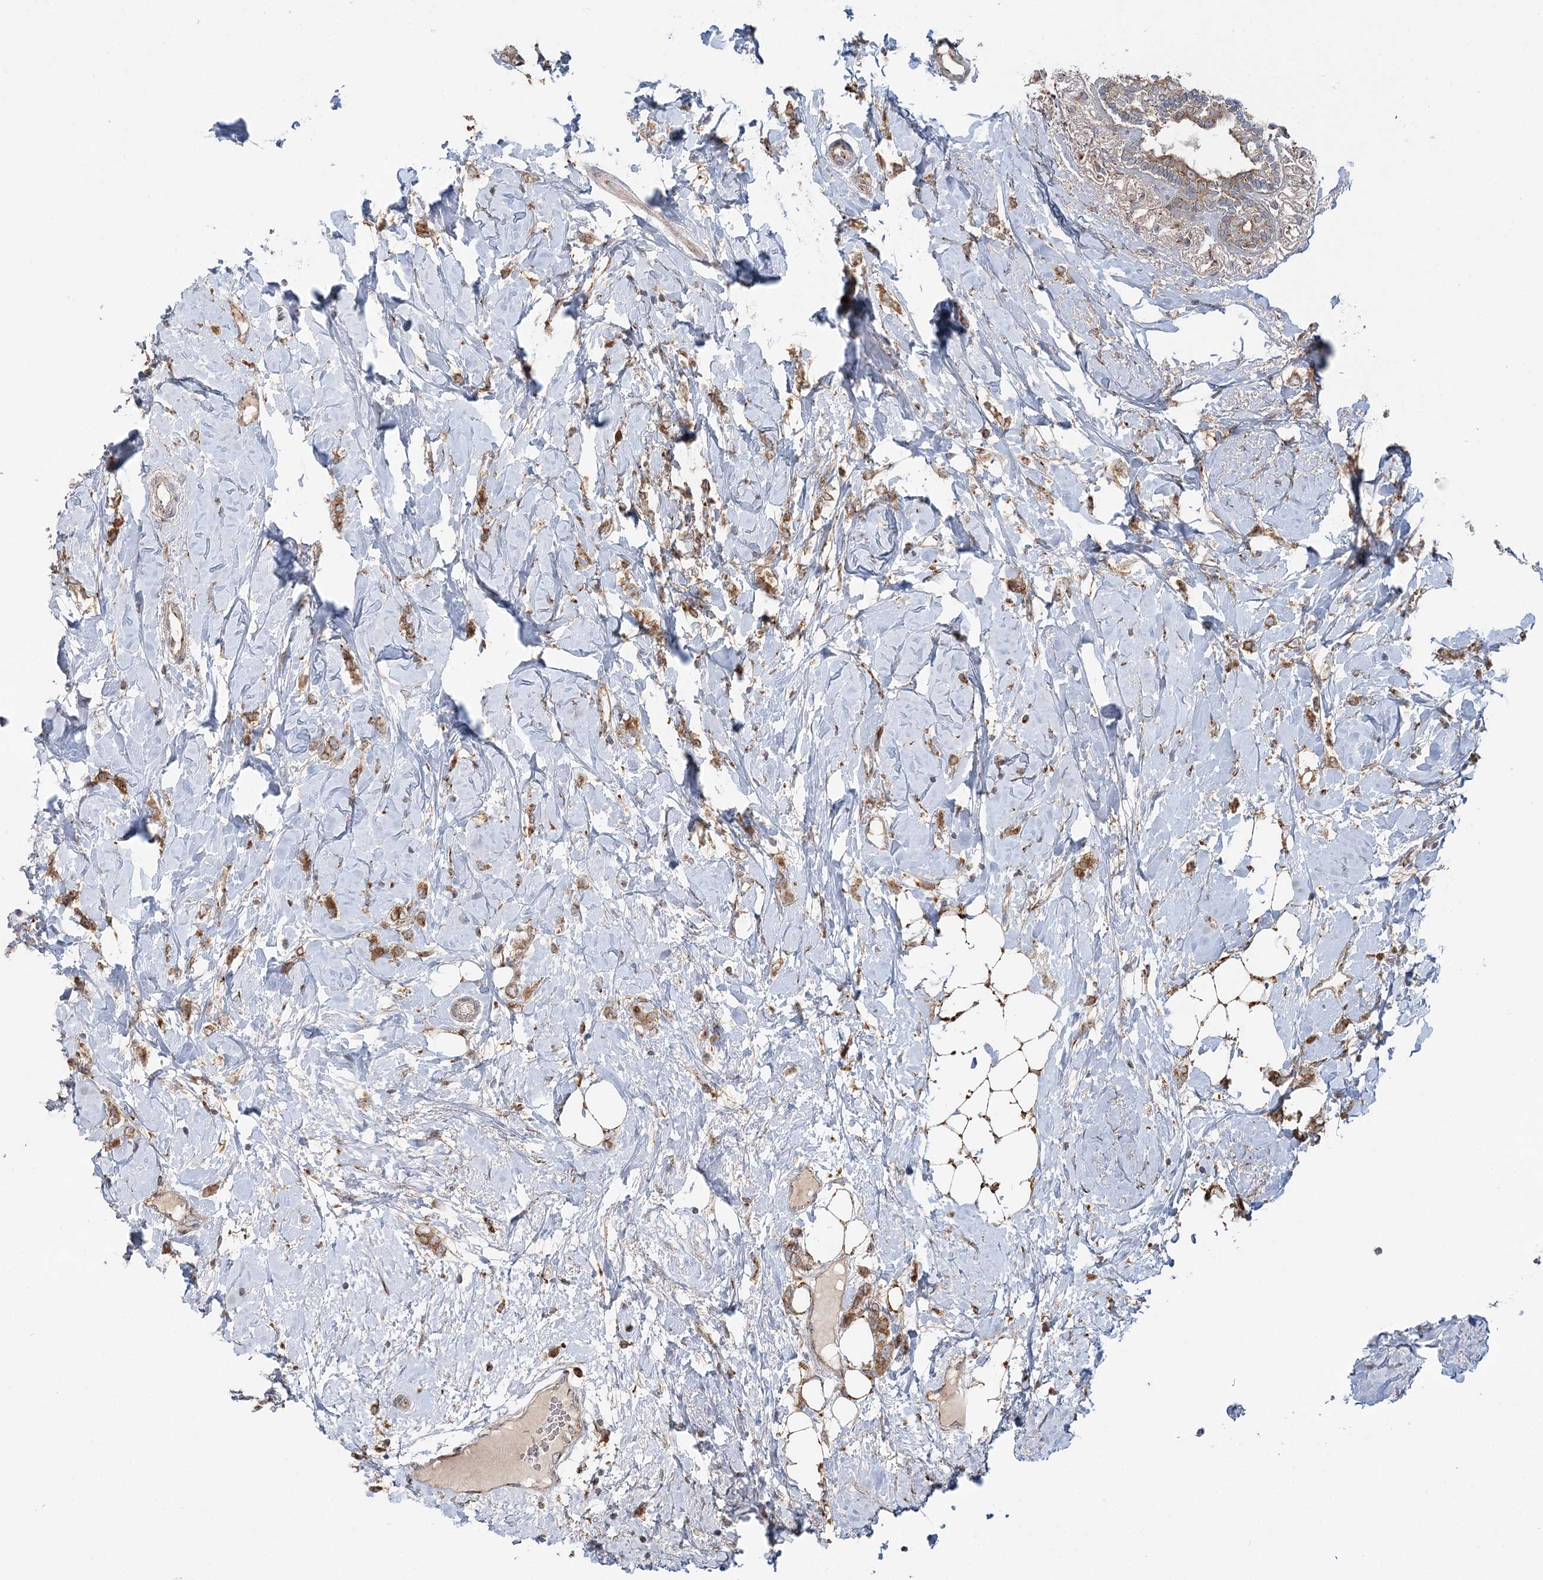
{"staining": {"intensity": "moderate", "quantity": ">75%", "location": "cytoplasmic/membranous"}, "tissue": "breast cancer", "cell_type": "Tumor cells", "image_type": "cancer", "snomed": [{"axis": "morphology", "description": "Normal tissue, NOS"}, {"axis": "morphology", "description": "Lobular carcinoma"}, {"axis": "topography", "description": "Breast"}], "caption": "This is an image of immunohistochemistry staining of breast cancer, which shows moderate positivity in the cytoplasmic/membranous of tumor cells.", "gene": "ABCC3", "patient": {"sex": "female", "age": 47}}